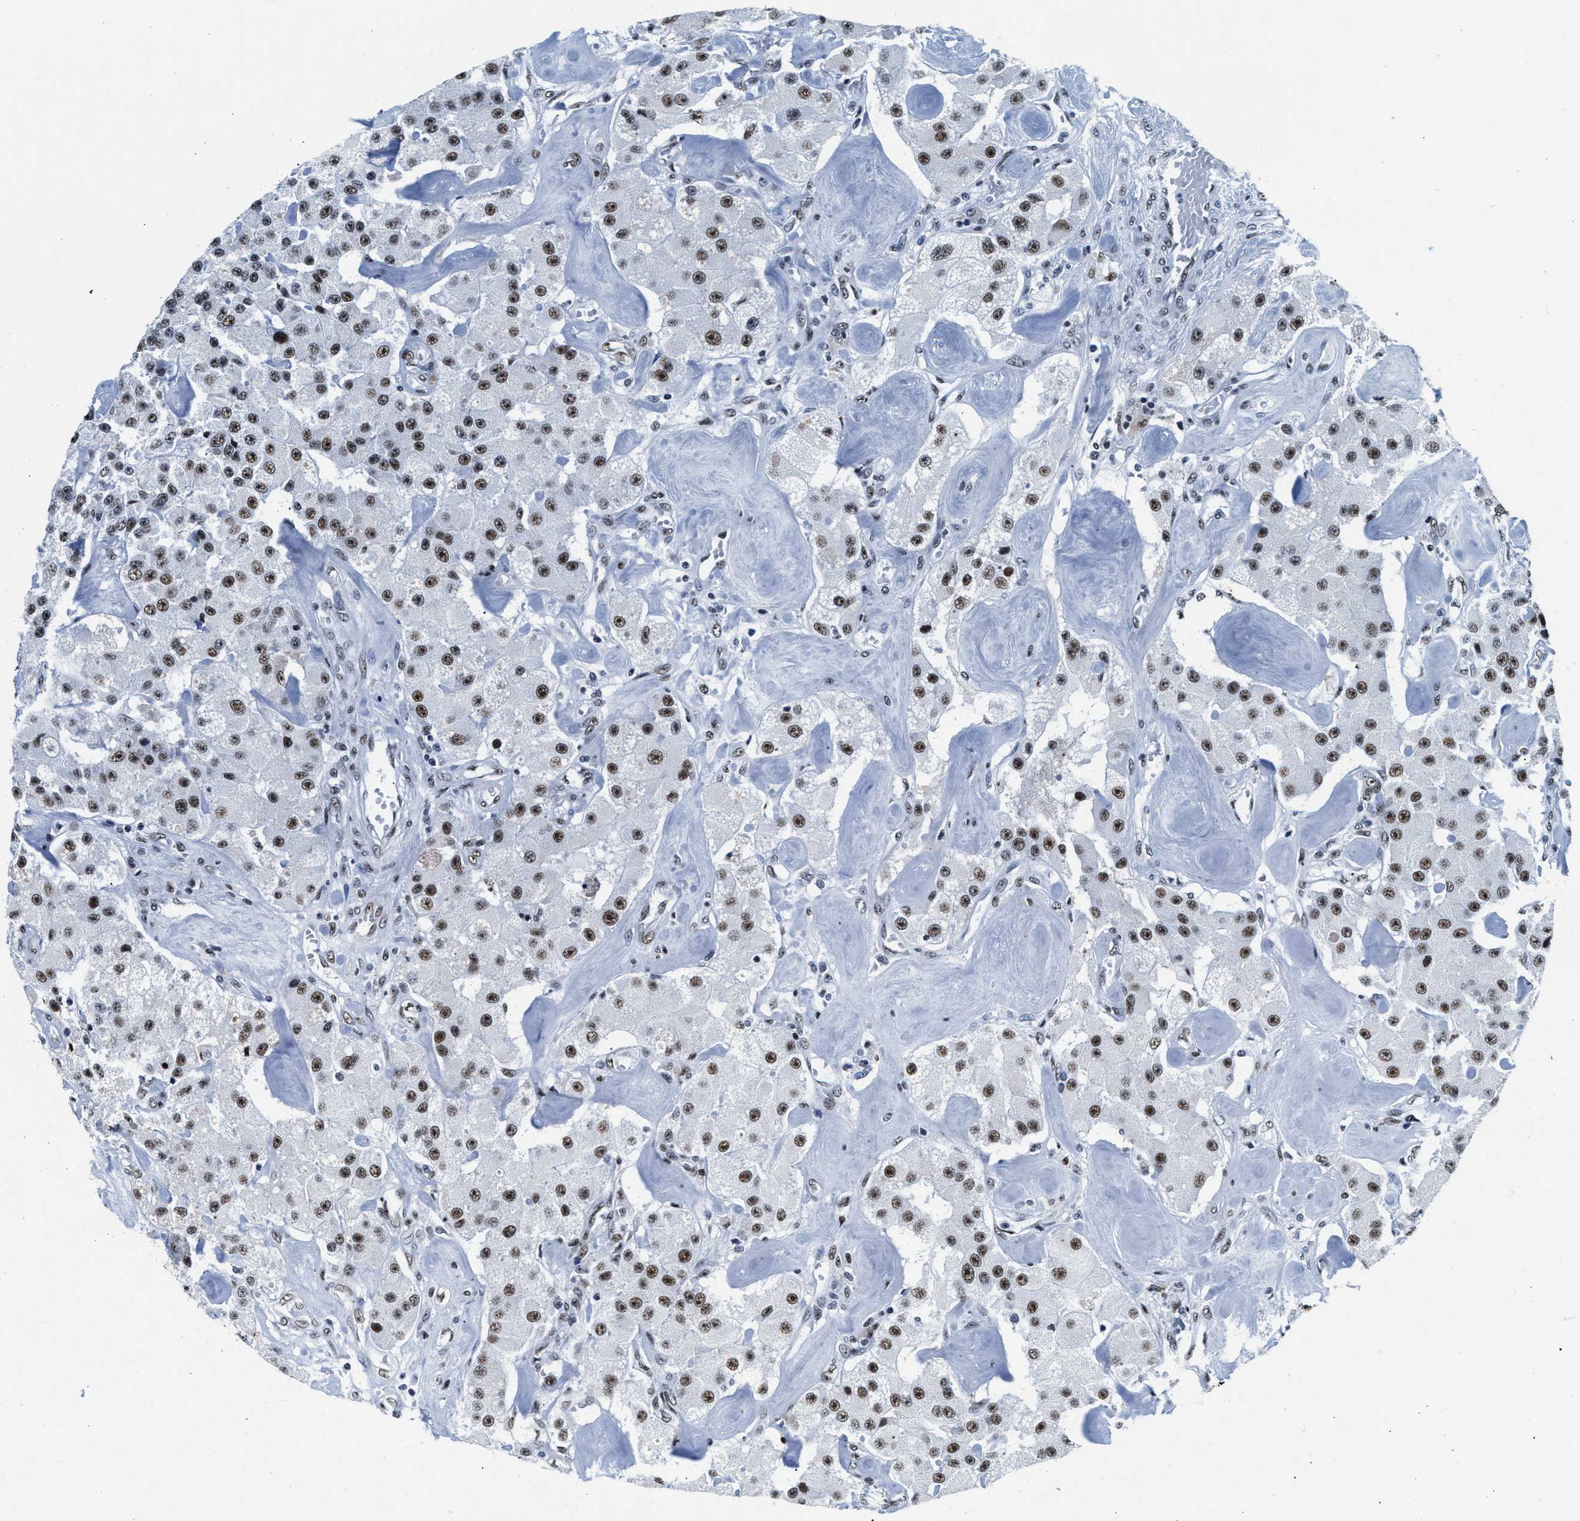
{"staining": {"intensity": "strong", "quantity": ">75%", "location": "nuclear"}, "tissue": "carcinoid", "cell_type": "Tumor cells", "image_type": "cancer", "snomed": [{"axis": "morphology", "description": "Carcinoid, malignant, NOS"}, {"axis": "topography", "description": "Pancreas"}], "caption": "Immunohistochemical staining of human carcinoid exhibits high levels of strong nuclear expression in approximately >75% of tumor cells.", "gene": "RAD50", "patient": {"sex": "male", "age": 41}}